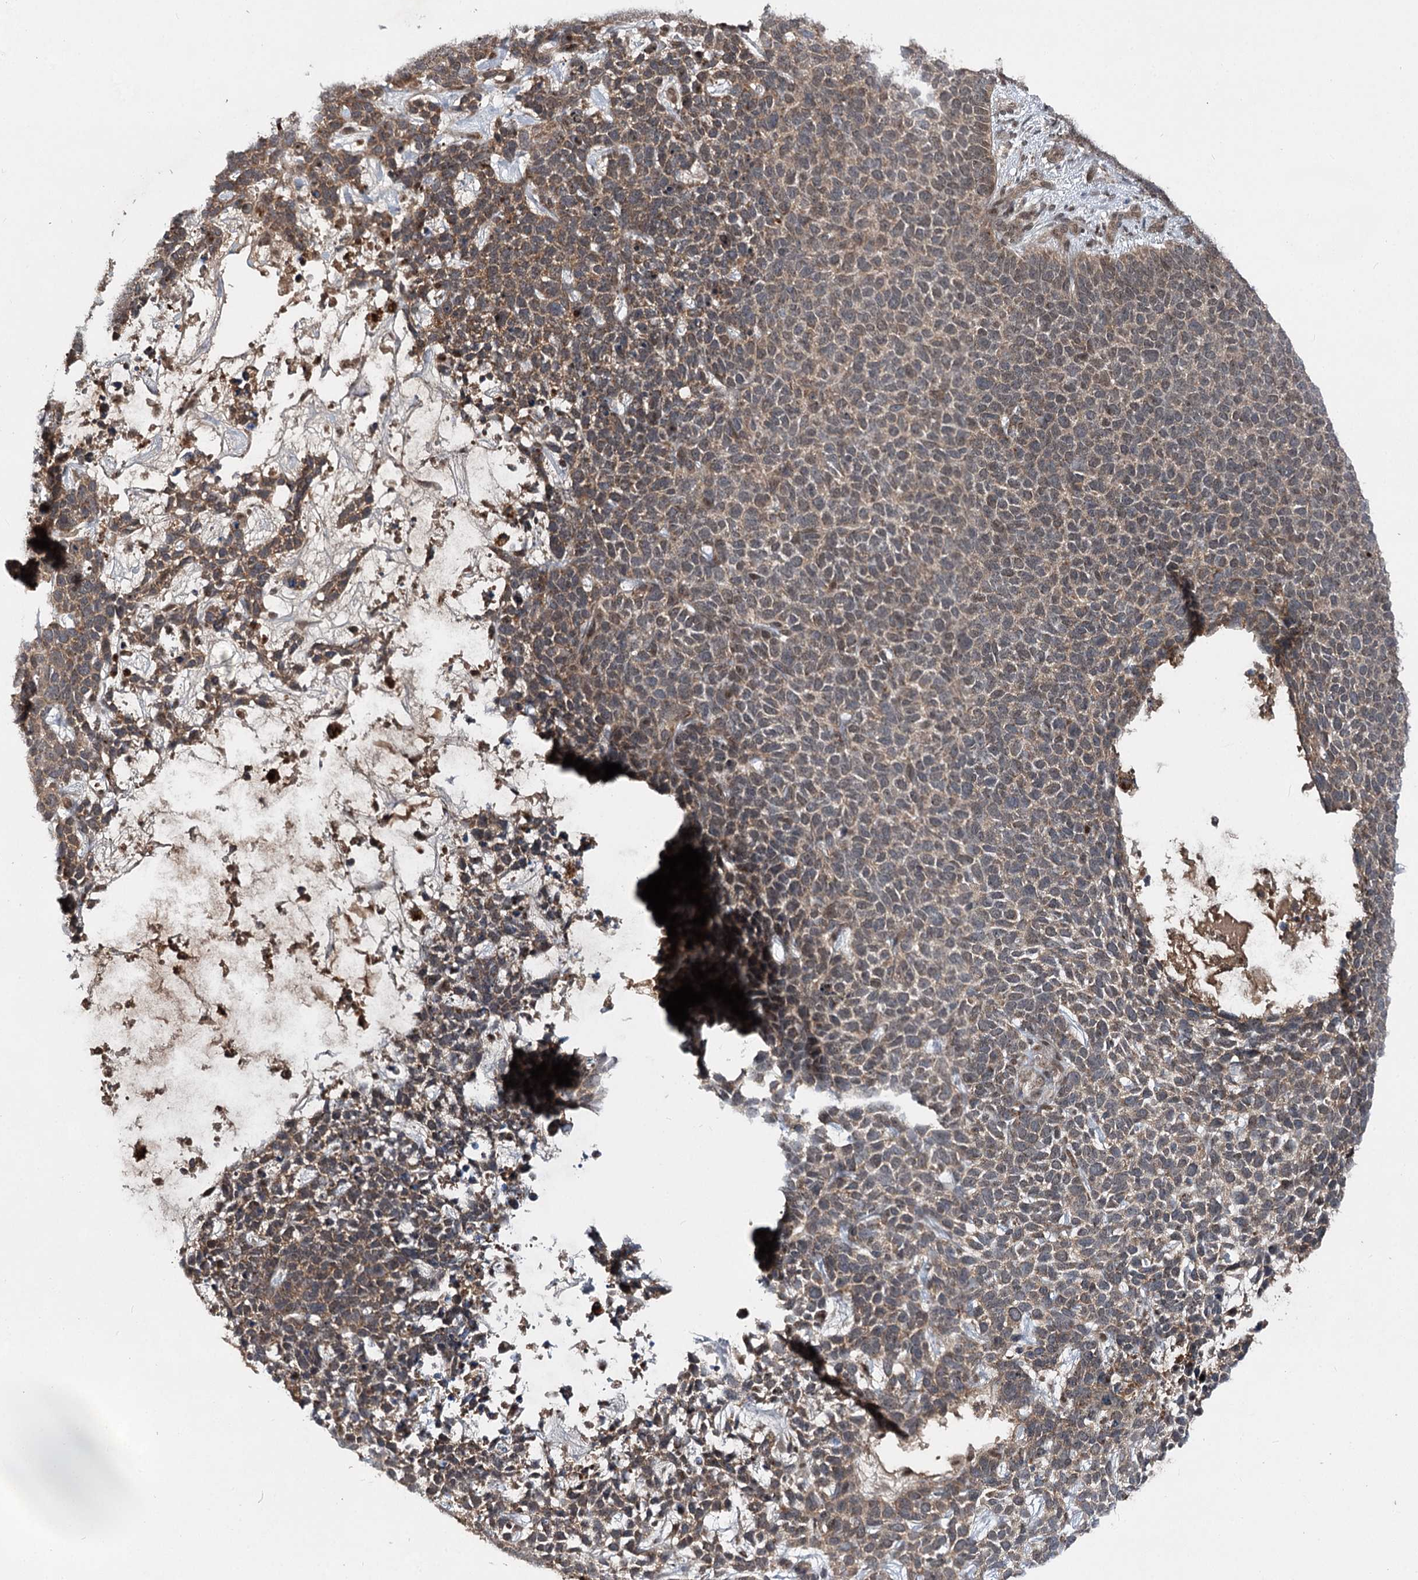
{"staining": {"intensity": "weak", "quantity": "25%-75%", "location": "cytoplasmic/membranous"}, "tissue": "skin cancer", "cell_type": "Tumor cells", "image_type": "cancer", "snomed": [{"axis": "morphology", "description": "Basal cell carcinoma"}, {"axis": "topography", "description": "Skin"}], "caption": "DAB (3,3'-diaminobenzidine) immunohistochemical staining of human skin basal cell carcinoma exhibits weak cytoplasmic/membranous protein staining in about 25%-75% of tumor cells. (Stains: DAB in brown, nuclei in blue, Microscopy: brightfield microscopy at high magnification).", "gene": "MSANTD2", "patient": {"sex": "female", "age": 84}}